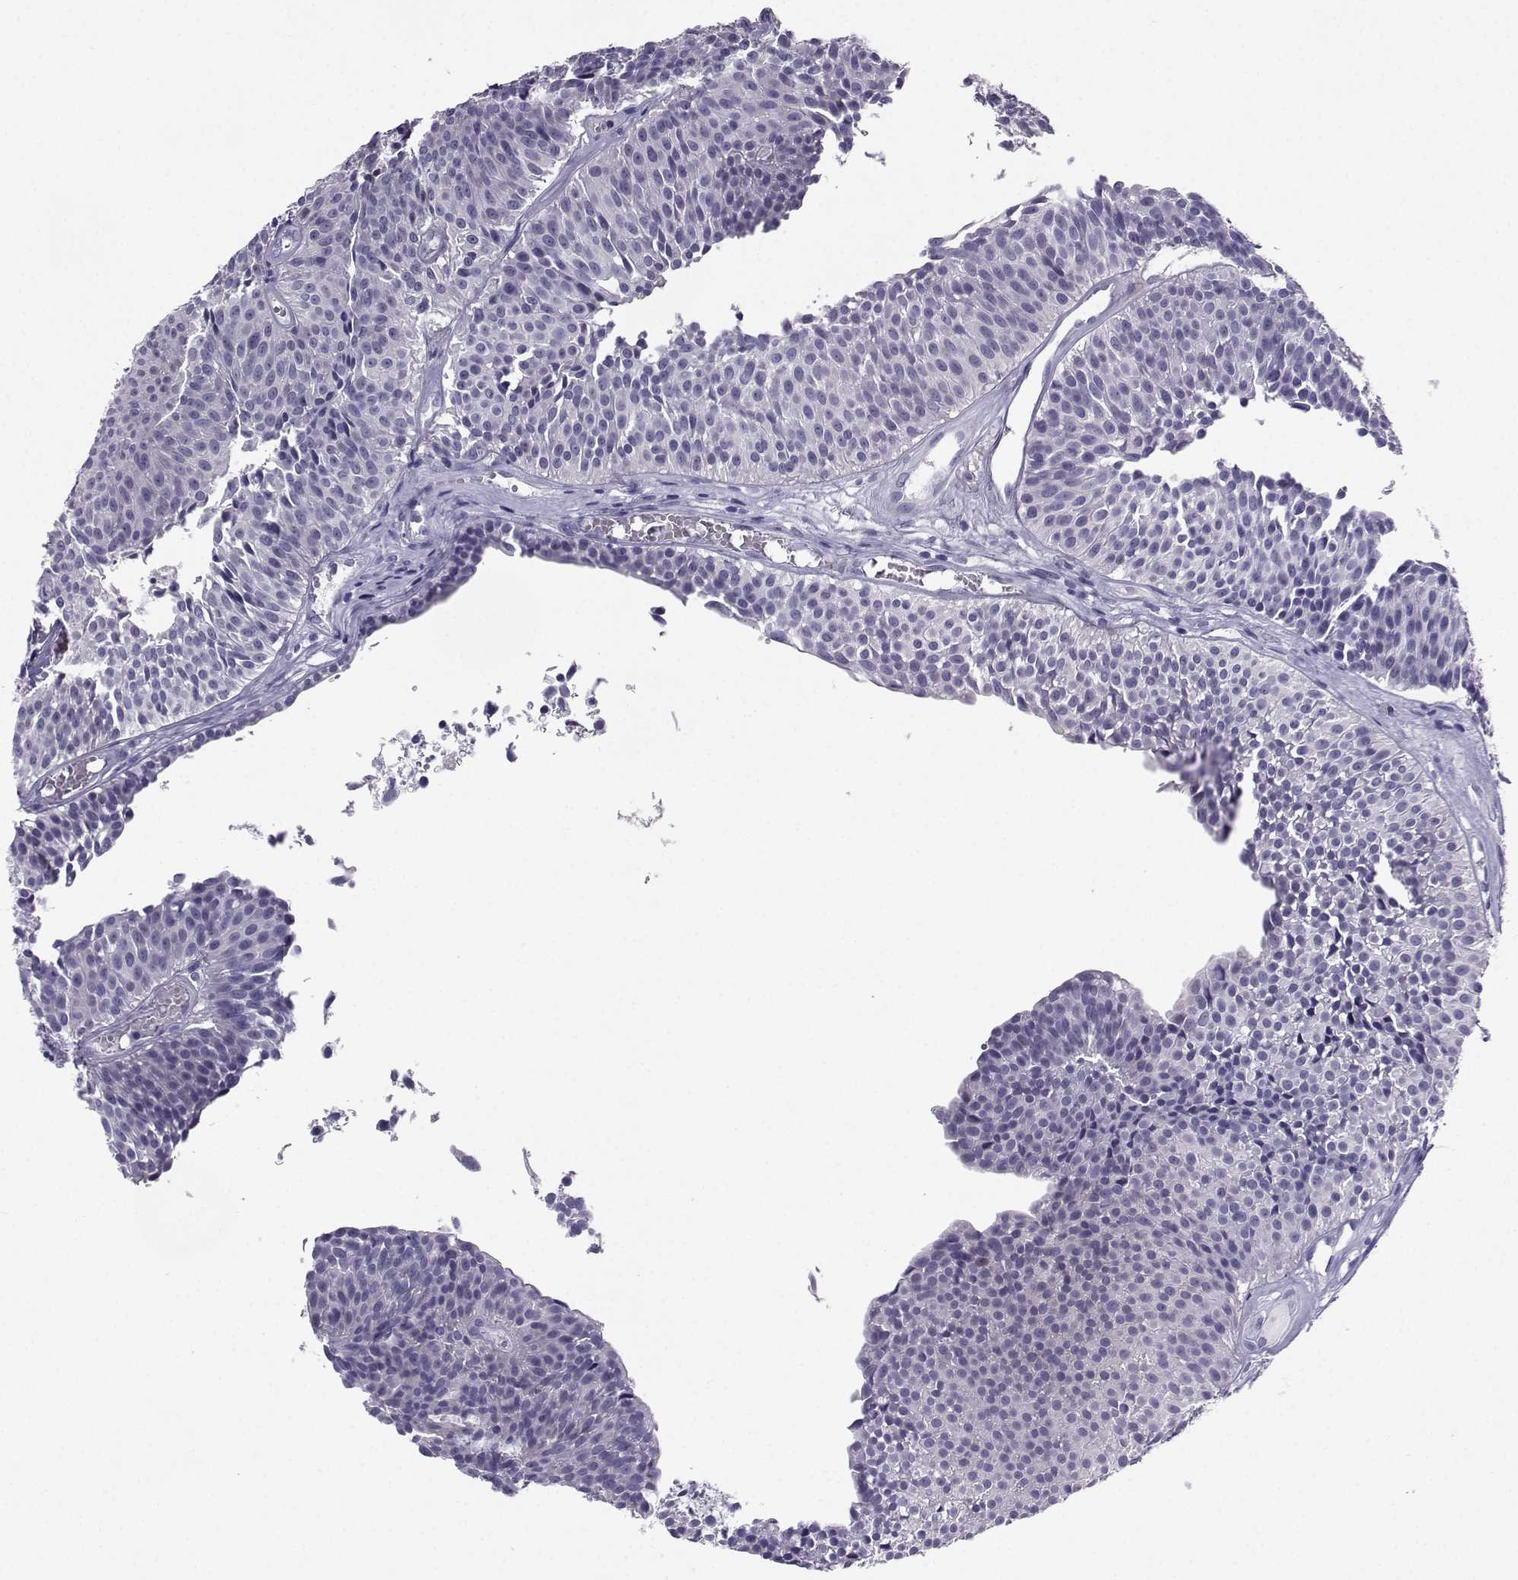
{"staining": {"intensity": "negative", "quantity": "none", "location": "none"}, "tissue": "urothelial cancer", "cell_type": "Tumor cells", "image_type": "cancer", "snomed": [{"axis": "morphology", "description": "Urothelial carcinoma, Low grade"}, {"axis": "topography", "description": "Urinary bladder"}], "caption": "Protein analysis of urothelial cancer reveals no significant positivity in tumor cells.", "gene": "PGK1", "patient": {"sex": "male", "age": 63}}